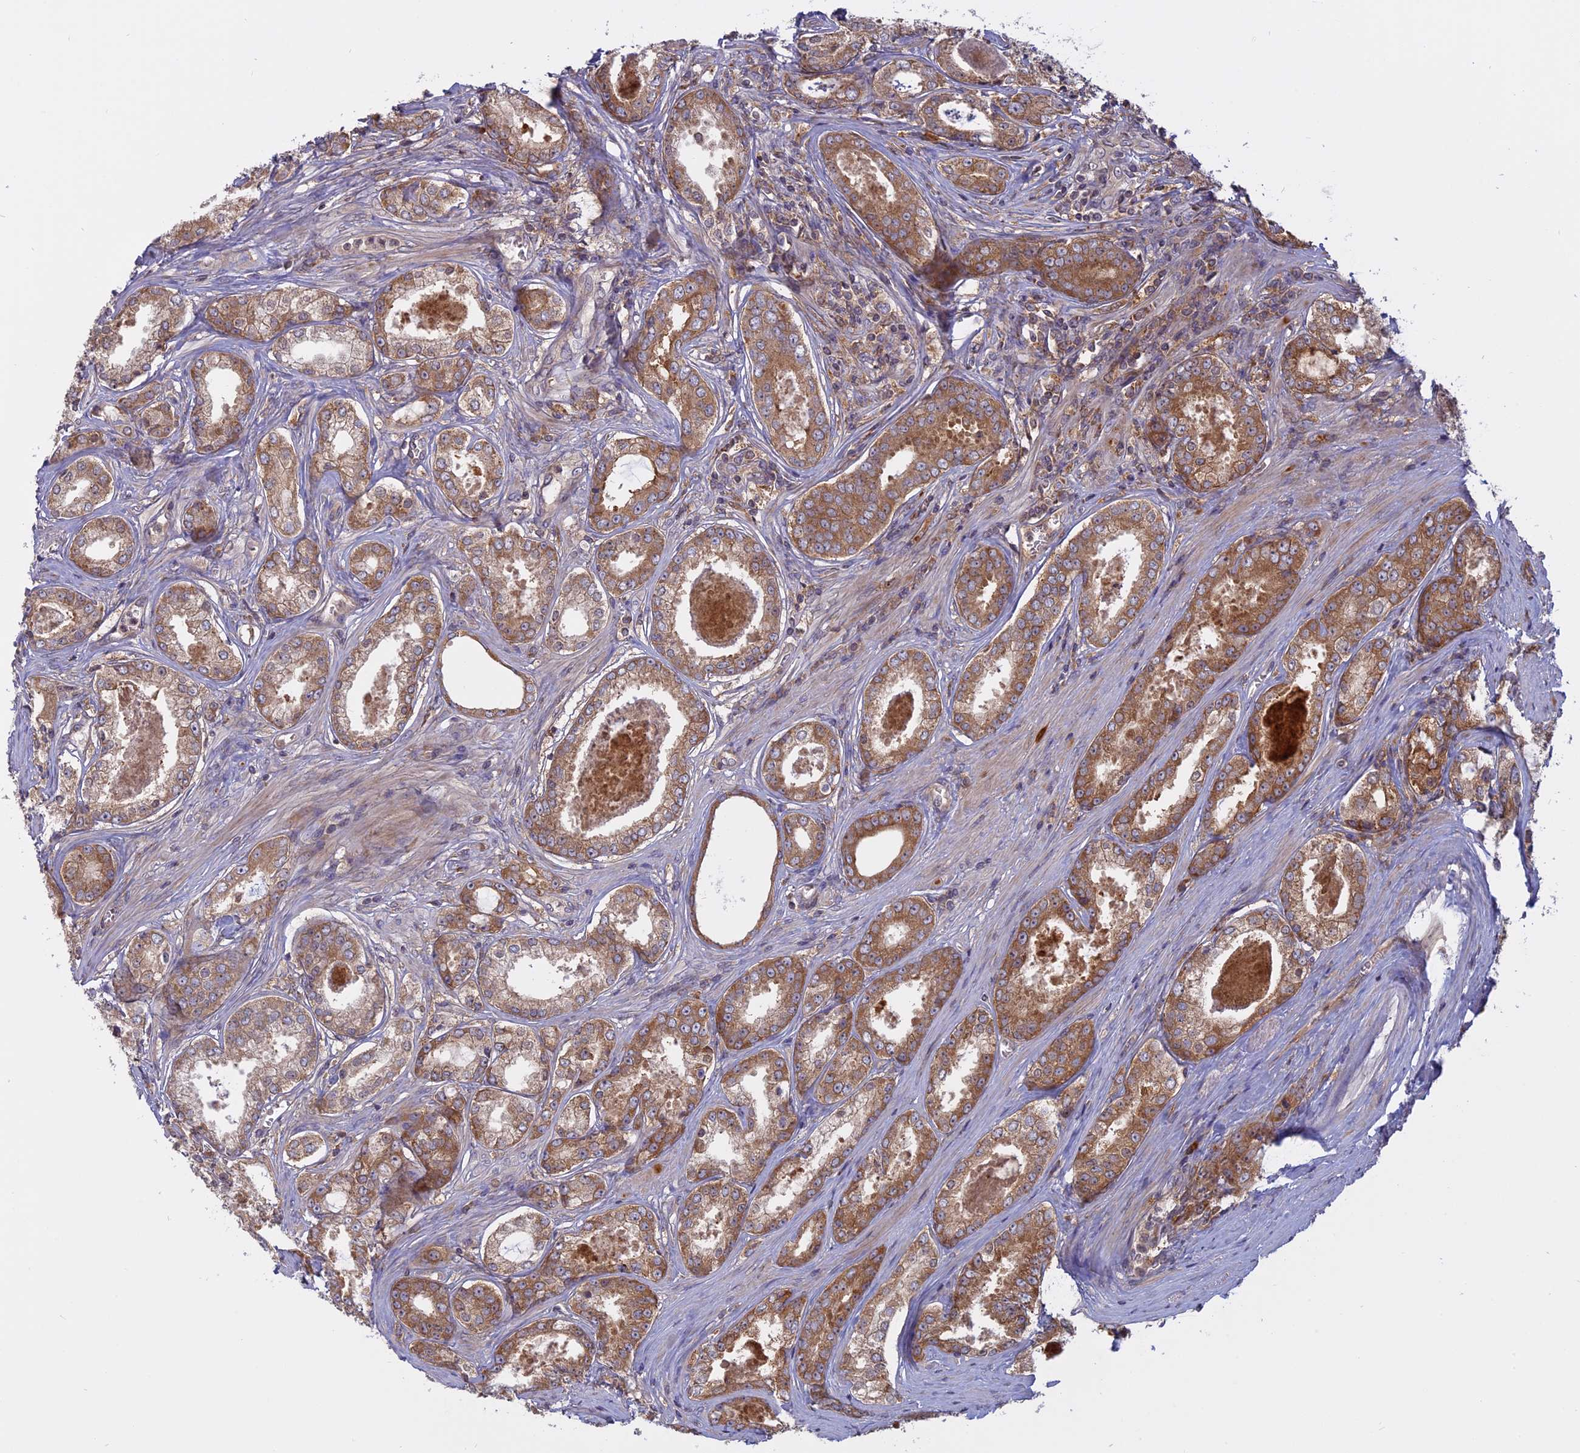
{"staining": {"intensity": "moderate", "quantity": ">75%", "location": "cytoplasmic/membranous"}, "tissue": "prostate cancer", "cell_type": "Tumor cells", "image_type": "cancer", "snomed": [{"axis": "morphology", "description": "Adenocarcinoma, Low grade"}, {"axis": "topography", "description": "Prostate"}], "caption": "Protein positivity by IHC displays moderate cytoplasmic/membranous positivity in about >75% of tumor cells in prostate cancer.", "gene": "TMEM208", "patient": {"sex": "male", "age": 68}}